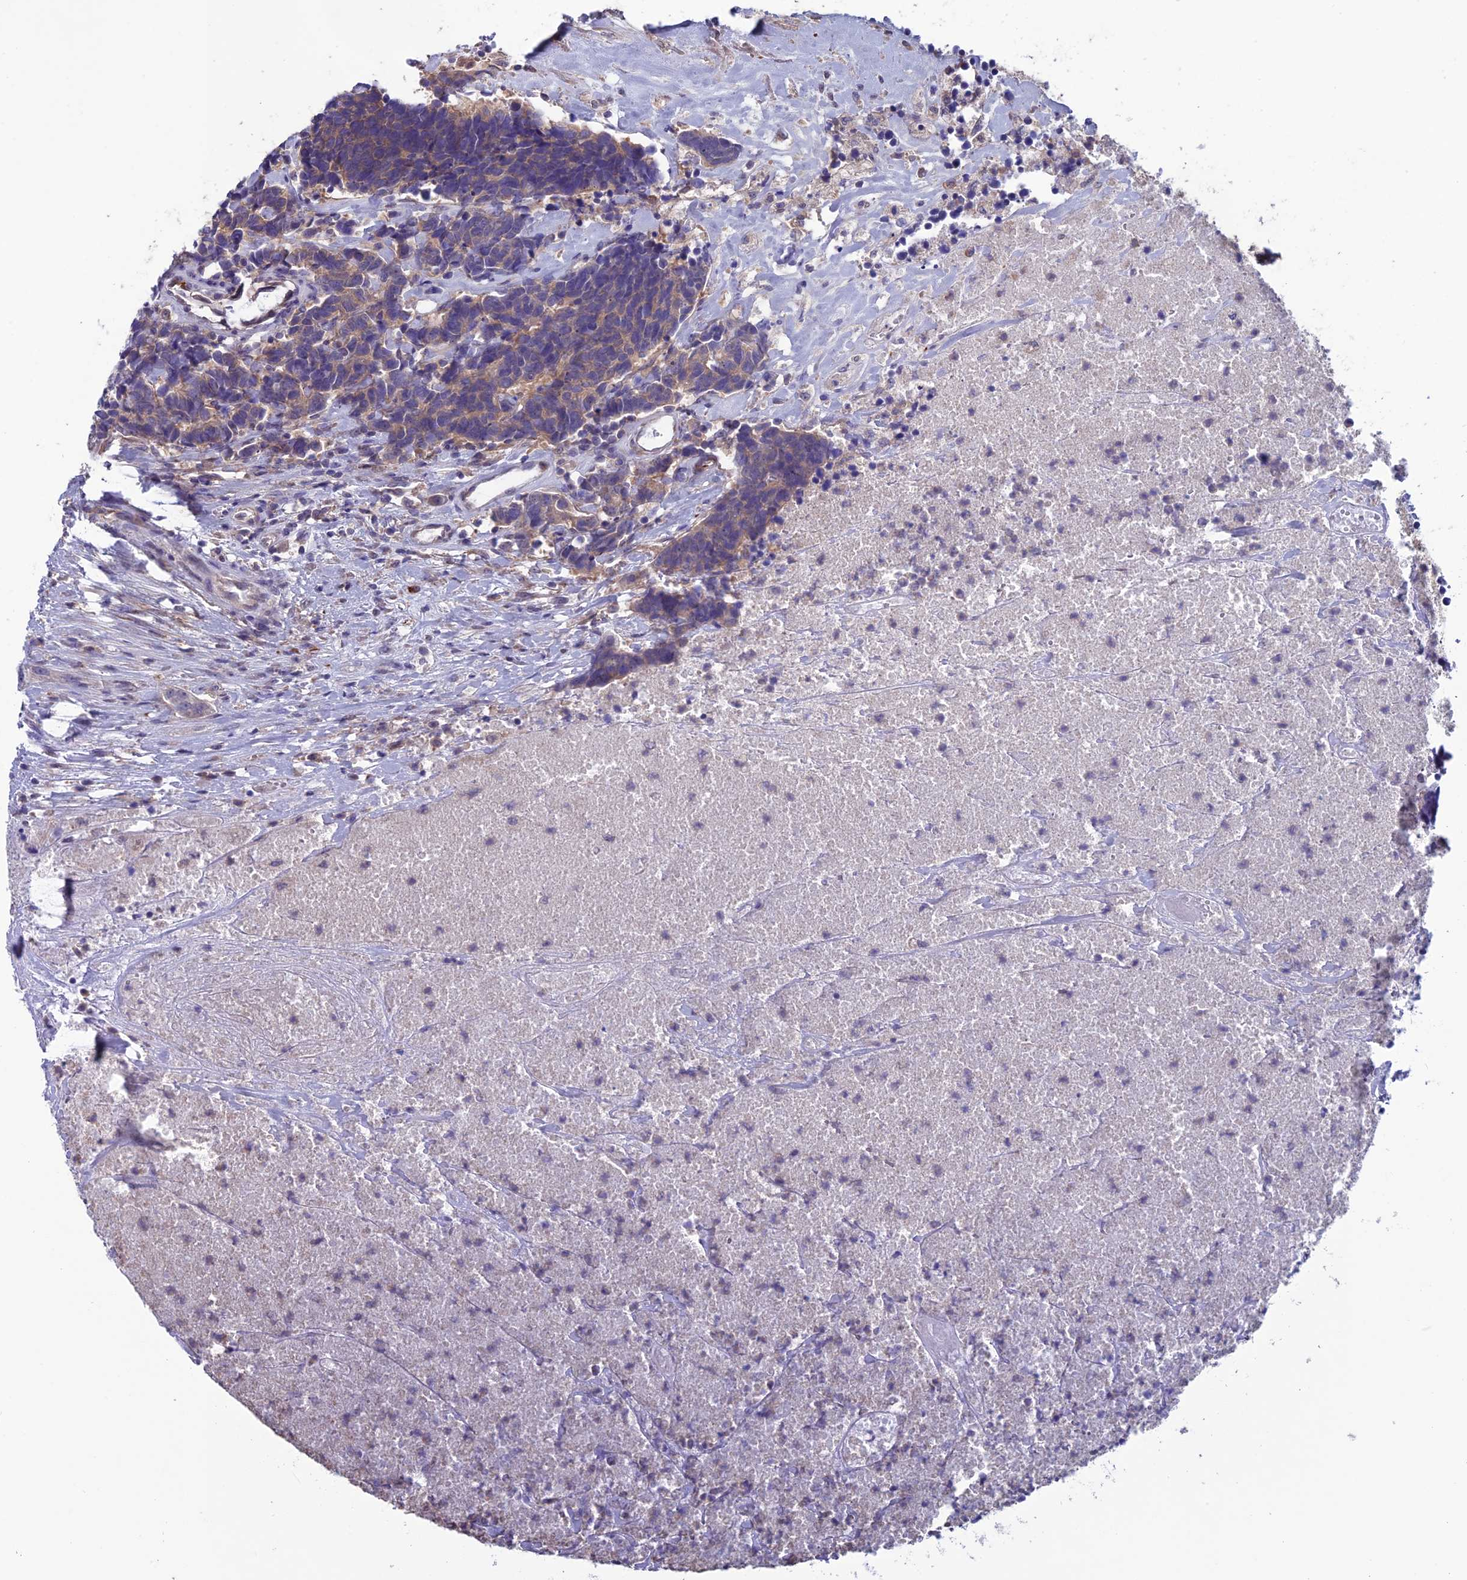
{"staining": {"intensity": "weak", "quantity": ">75%", "location": "cytoplasmic/membranous"}, "tissue": "carcinoid", "cell_type": "Tumor cells", "image_type": "cancer", "snomed": [{"axis": "morphology", "description": "Carcinoma, NOS"}, {"axis": "morphology", "description": "Carcinoid, malignant, NOS"}, {"axis": "topography", "description": "Urinary bladder"}], "caption": "Human carcinoid (malignant) stained with a protein marker exhibits weak staining in tumor cells.", "gene": "MAST2", "patient": {"sex": "male", "age": 57}}